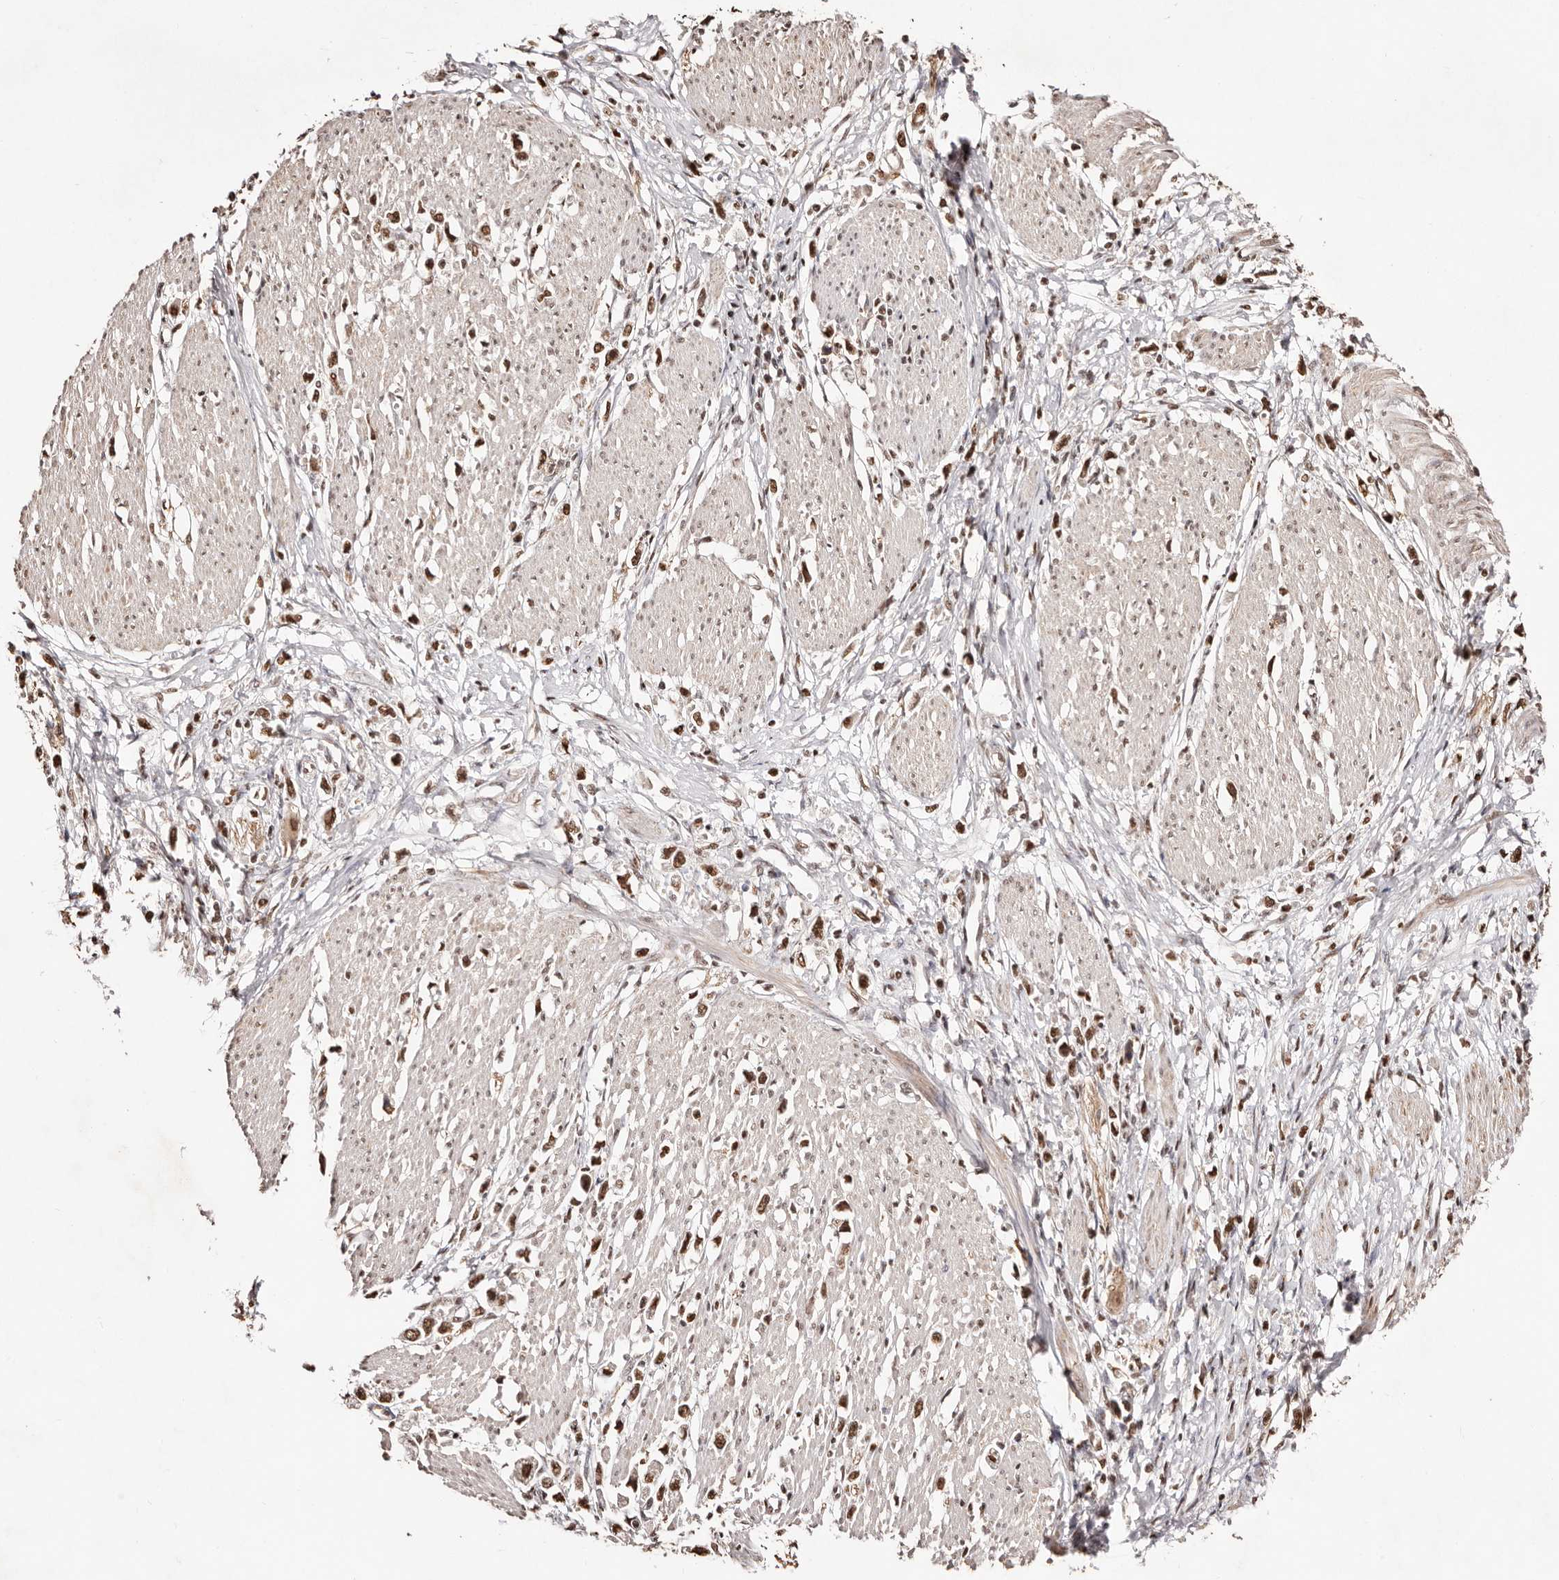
{"staining": {"intensity": "strong", "quantity": ">75%", "location": "nuclear"}, "tissue": "stomach cancer", "cell_type": "Tumor cells", "image_type": "cancer", "snomed": [{"axis": "morphology", "description": "Adenocarcinoma, NOS"}, {"axis": "topography", "description": "Stomach"}], "caption": "High-magnification brightfield microscopy of stomach cancer (adenocarcinoma) stained with DAB (3,3'-diaminobenzidine) (brown) and counterstained with hematoxylin (blue). tumor cells exhibit strong nuclear staining is appreciated in approximately>75% of cells.", "gene": "BICRAL", "patient": {"sex": "female", "age": 59}}